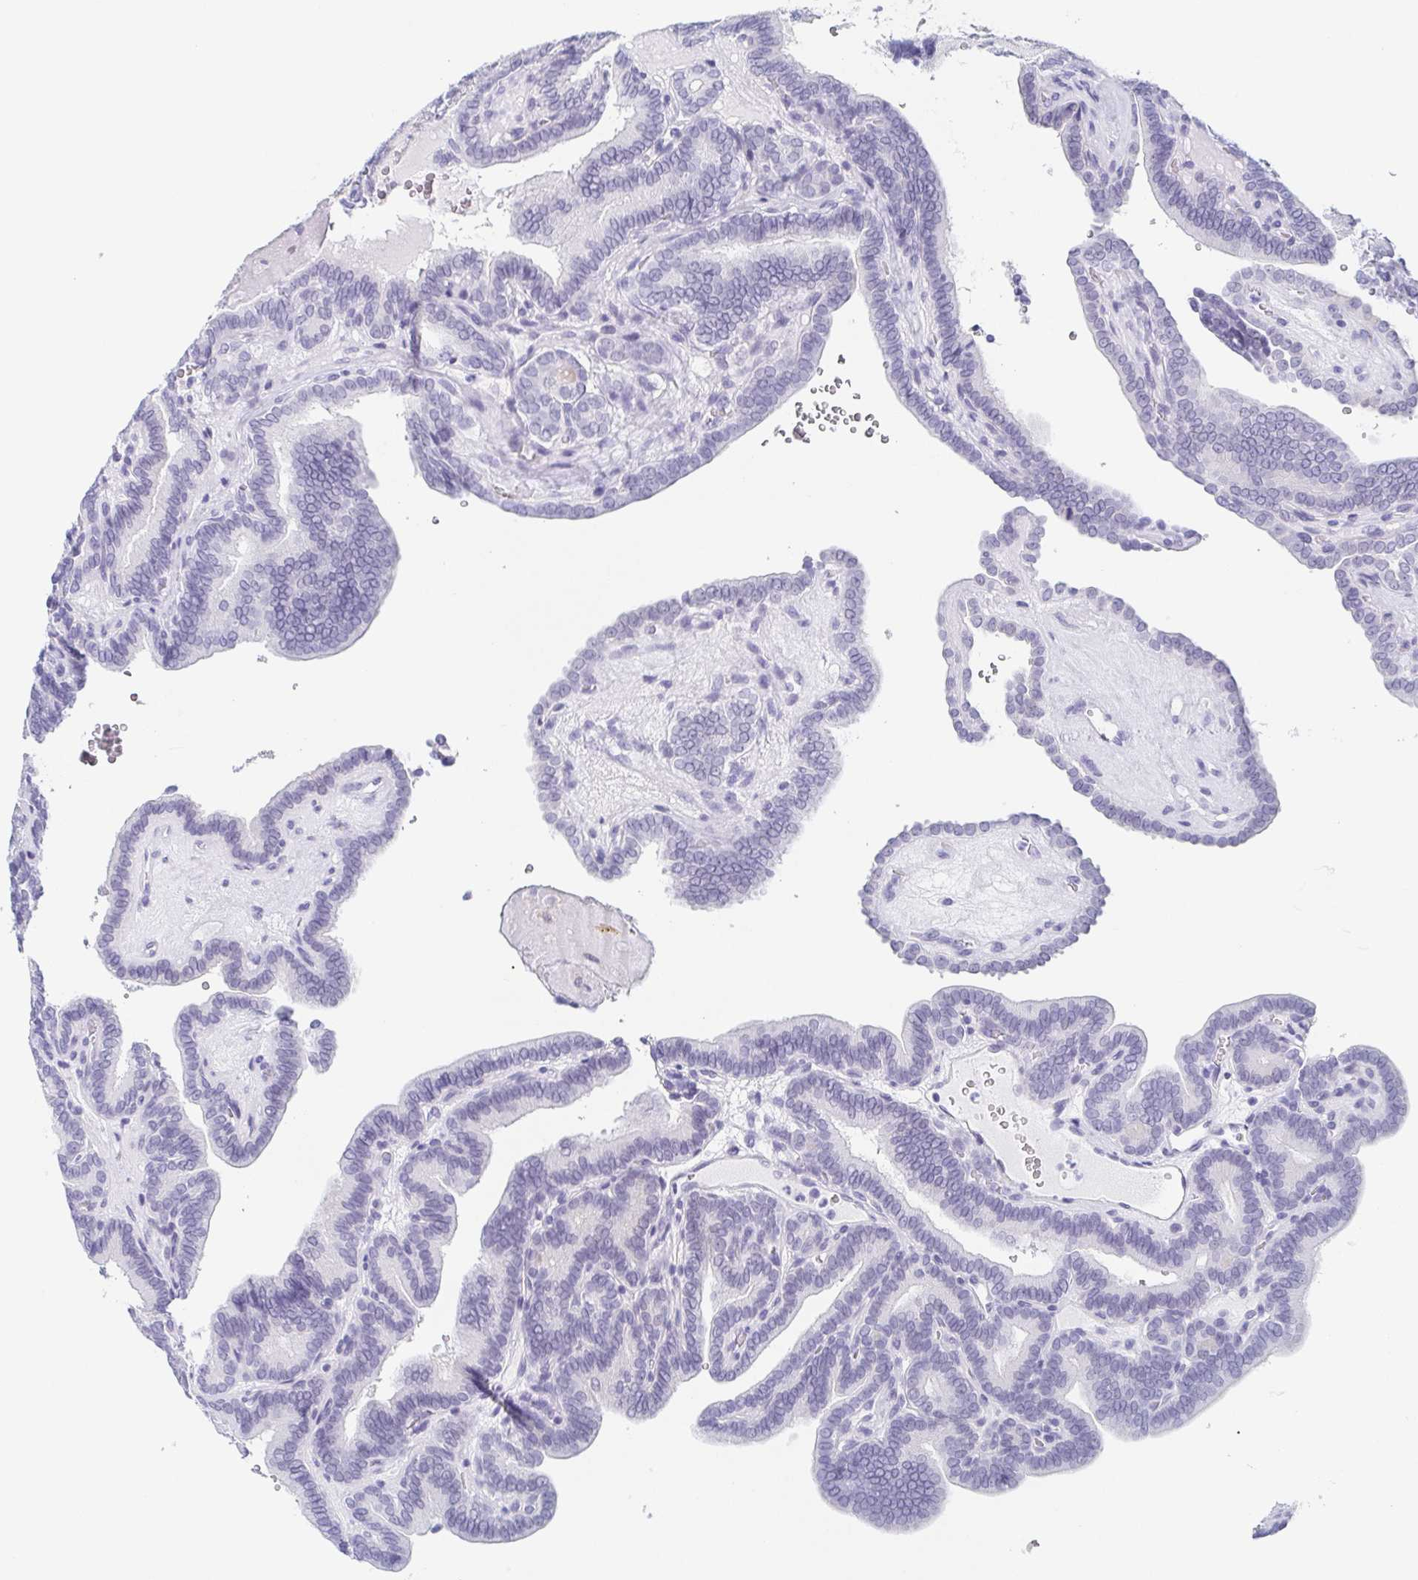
{"staining": {"intensity": "negative", "quantity": "none", "location": "none"}, "tissue": "thyroid cancer", "cell_type": "Tumor cells", "image_type": "cancer", "snomed": [{"axis": "morphology", "description": "Papillary adenocarcinoma, NOS"}, {"axis": "topography", "description": "Thyroid gland"}], "caption": "High power microscopy histopathology image of an immunohistochemistry (IHC) micrograph of thyroid papillary adenocarcinoma, revealing no significant expression in tumor cells.", "gene": "REG4", "patient": {"sex": "female", "age": 21}}